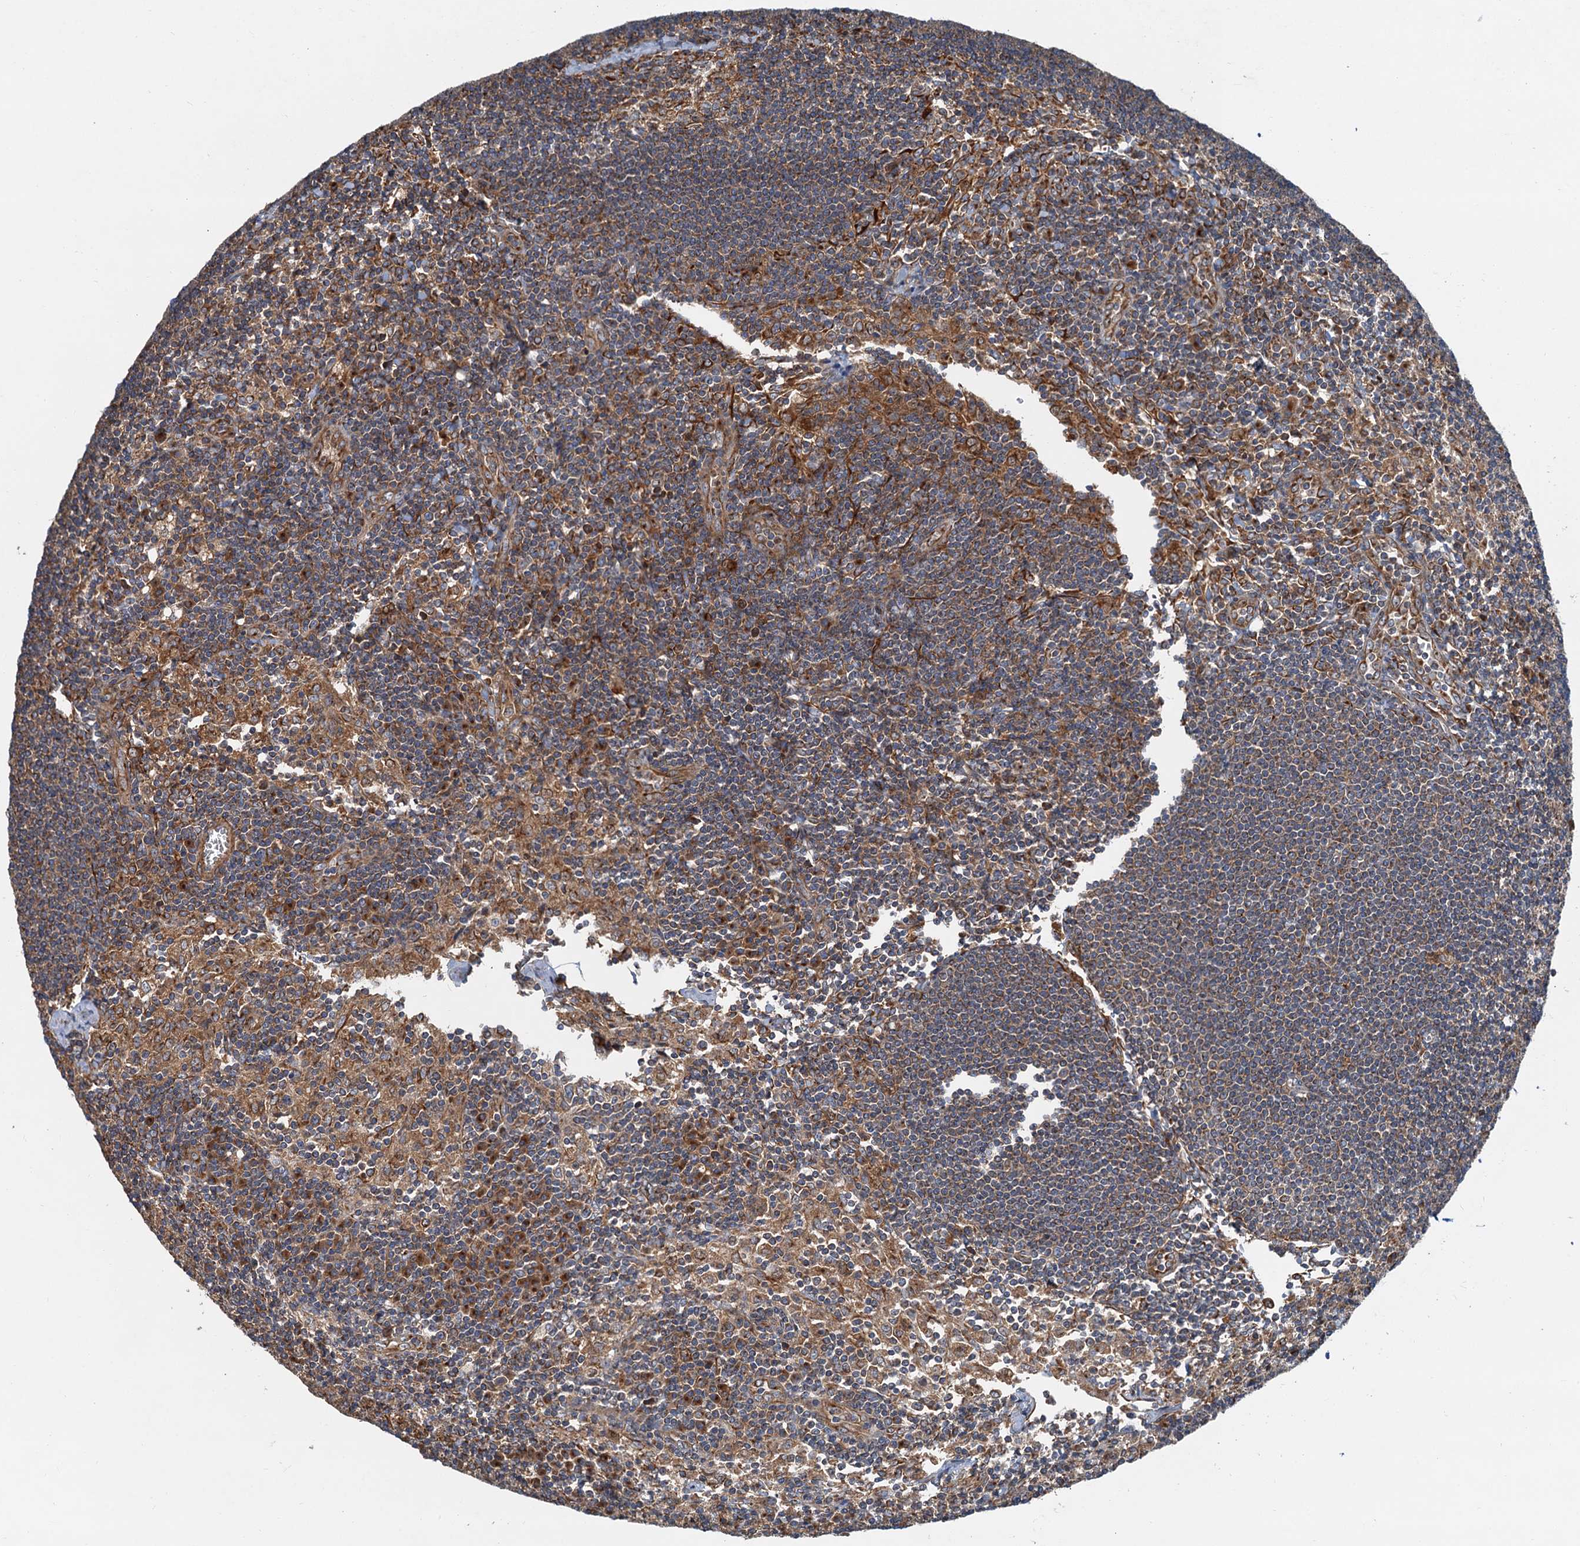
{"staining": {"intensity": "moderate", "quantity": ">75%", "location": "cytoplasmic/membranous"}, "tissue": "lymph node", "cell_type": "Germinal center cells", "image_type": "normal", "snomed": [{"axis": "morphology", "description": "Normal tissue, NOS"}, {"axis": "topography", "description": "Lymph node"}], "caption": "An immunohistochemistry (IHC) histopathology image of unremarkable tissue is shown. Protein staining in brown highlights moderate cytoplasmic/membranous positivity in lymph node within germinal center cells. (Brightfield microscopy of DAB IHC at high magnification).", "gene": "ANKRD26", "patient": {"sex": "male", "age": 24}}